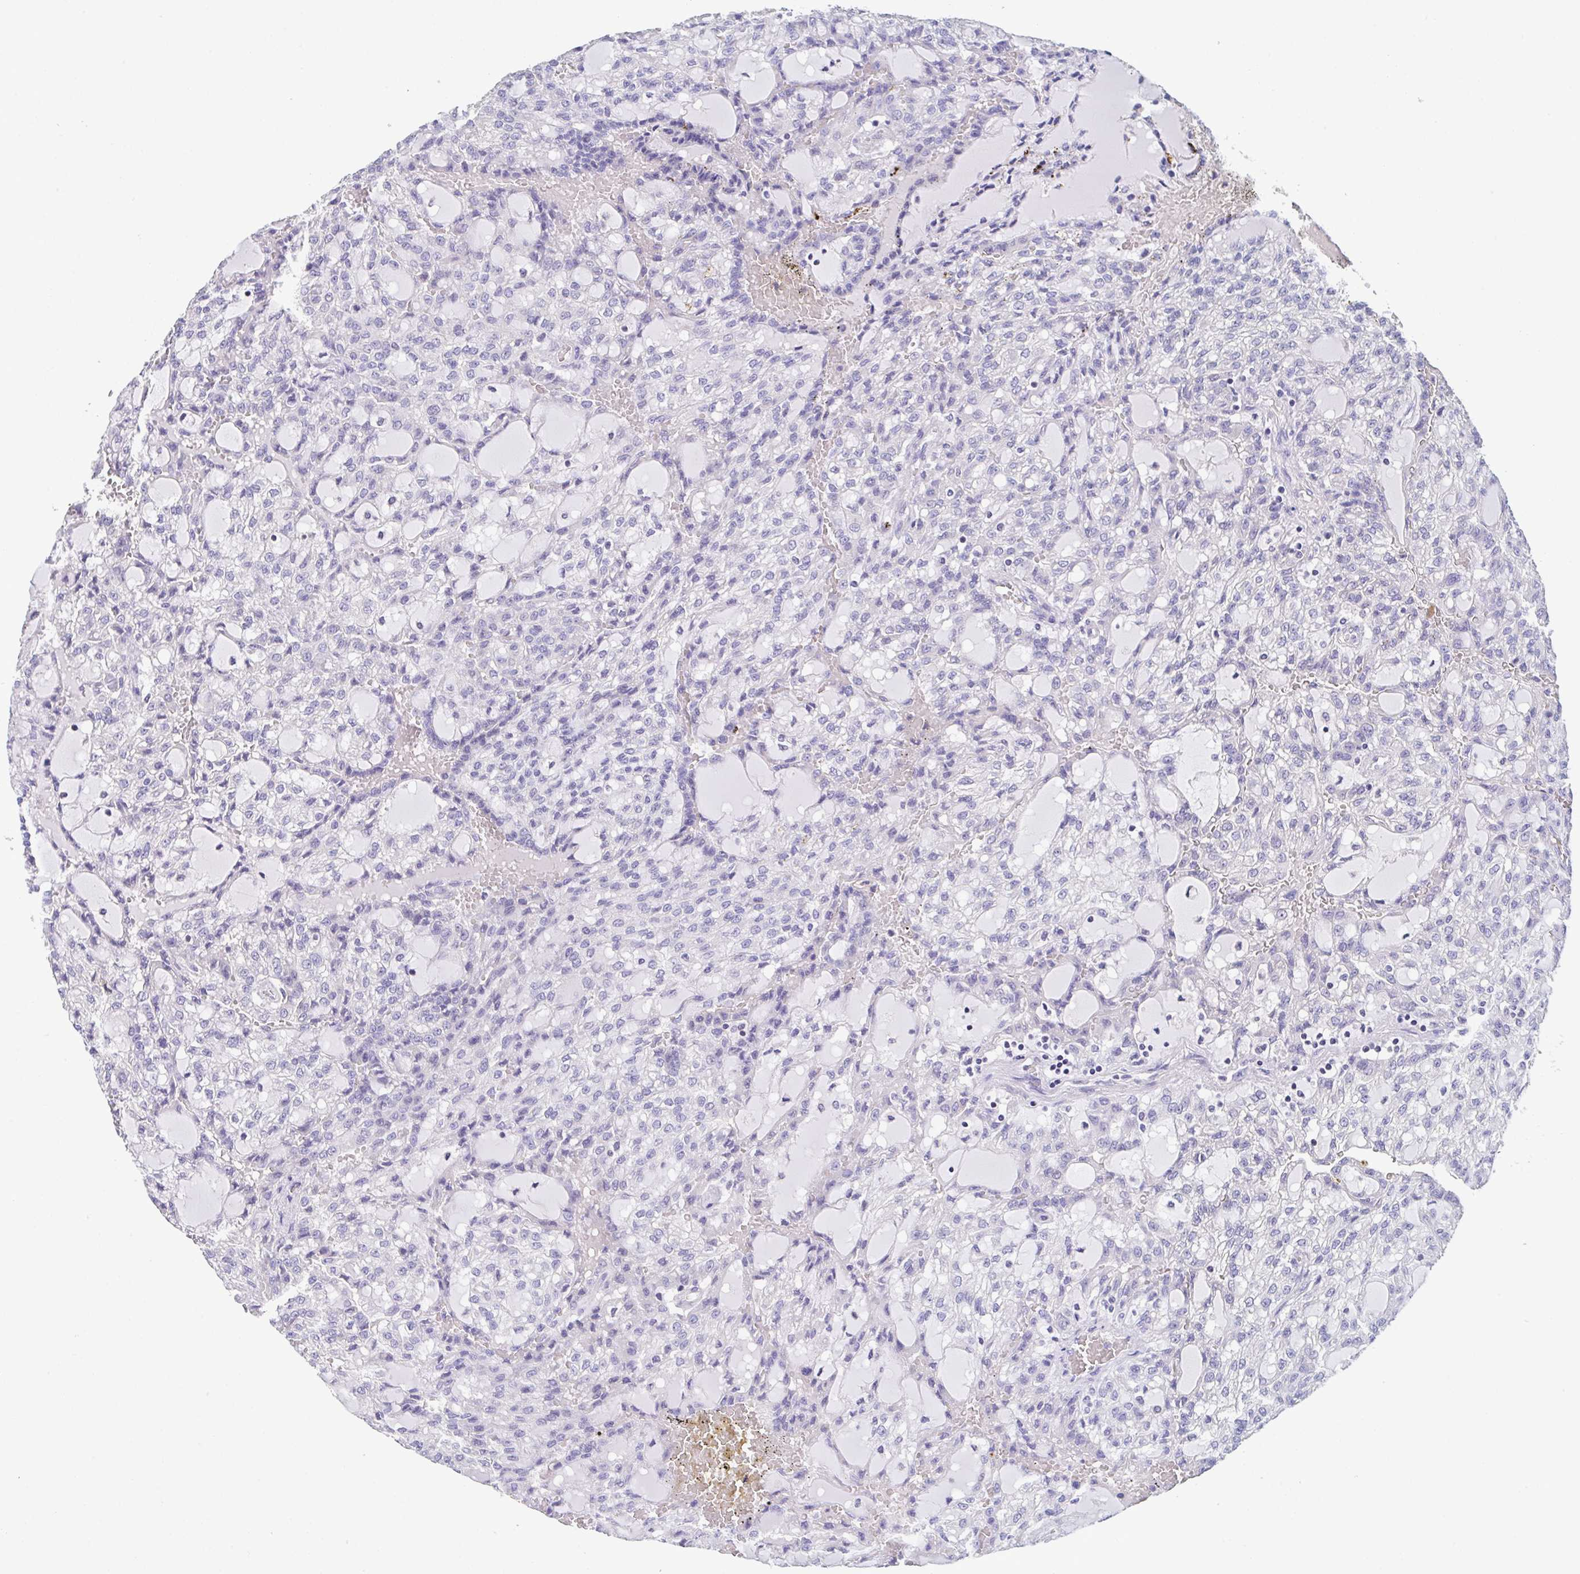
{"staining": {"intensity": "negative", "quantity": "none", "location": "none"}, "tissue": "renal cancer", "cell_type": "Tumor cells", "image_type": "cancer", "snomed": [{"axis": "morphology", "description": "Adenocarcinoma, NOS"}, {"axis": "topography", "description": "Kidney"}], "caption": "The immunohistochemistry image has no significant positivity in tumor cells of adenocarcinoma (renal) tissue.", "gene": "LRRC58", "patient": {"sex": "male", "age": 63}}